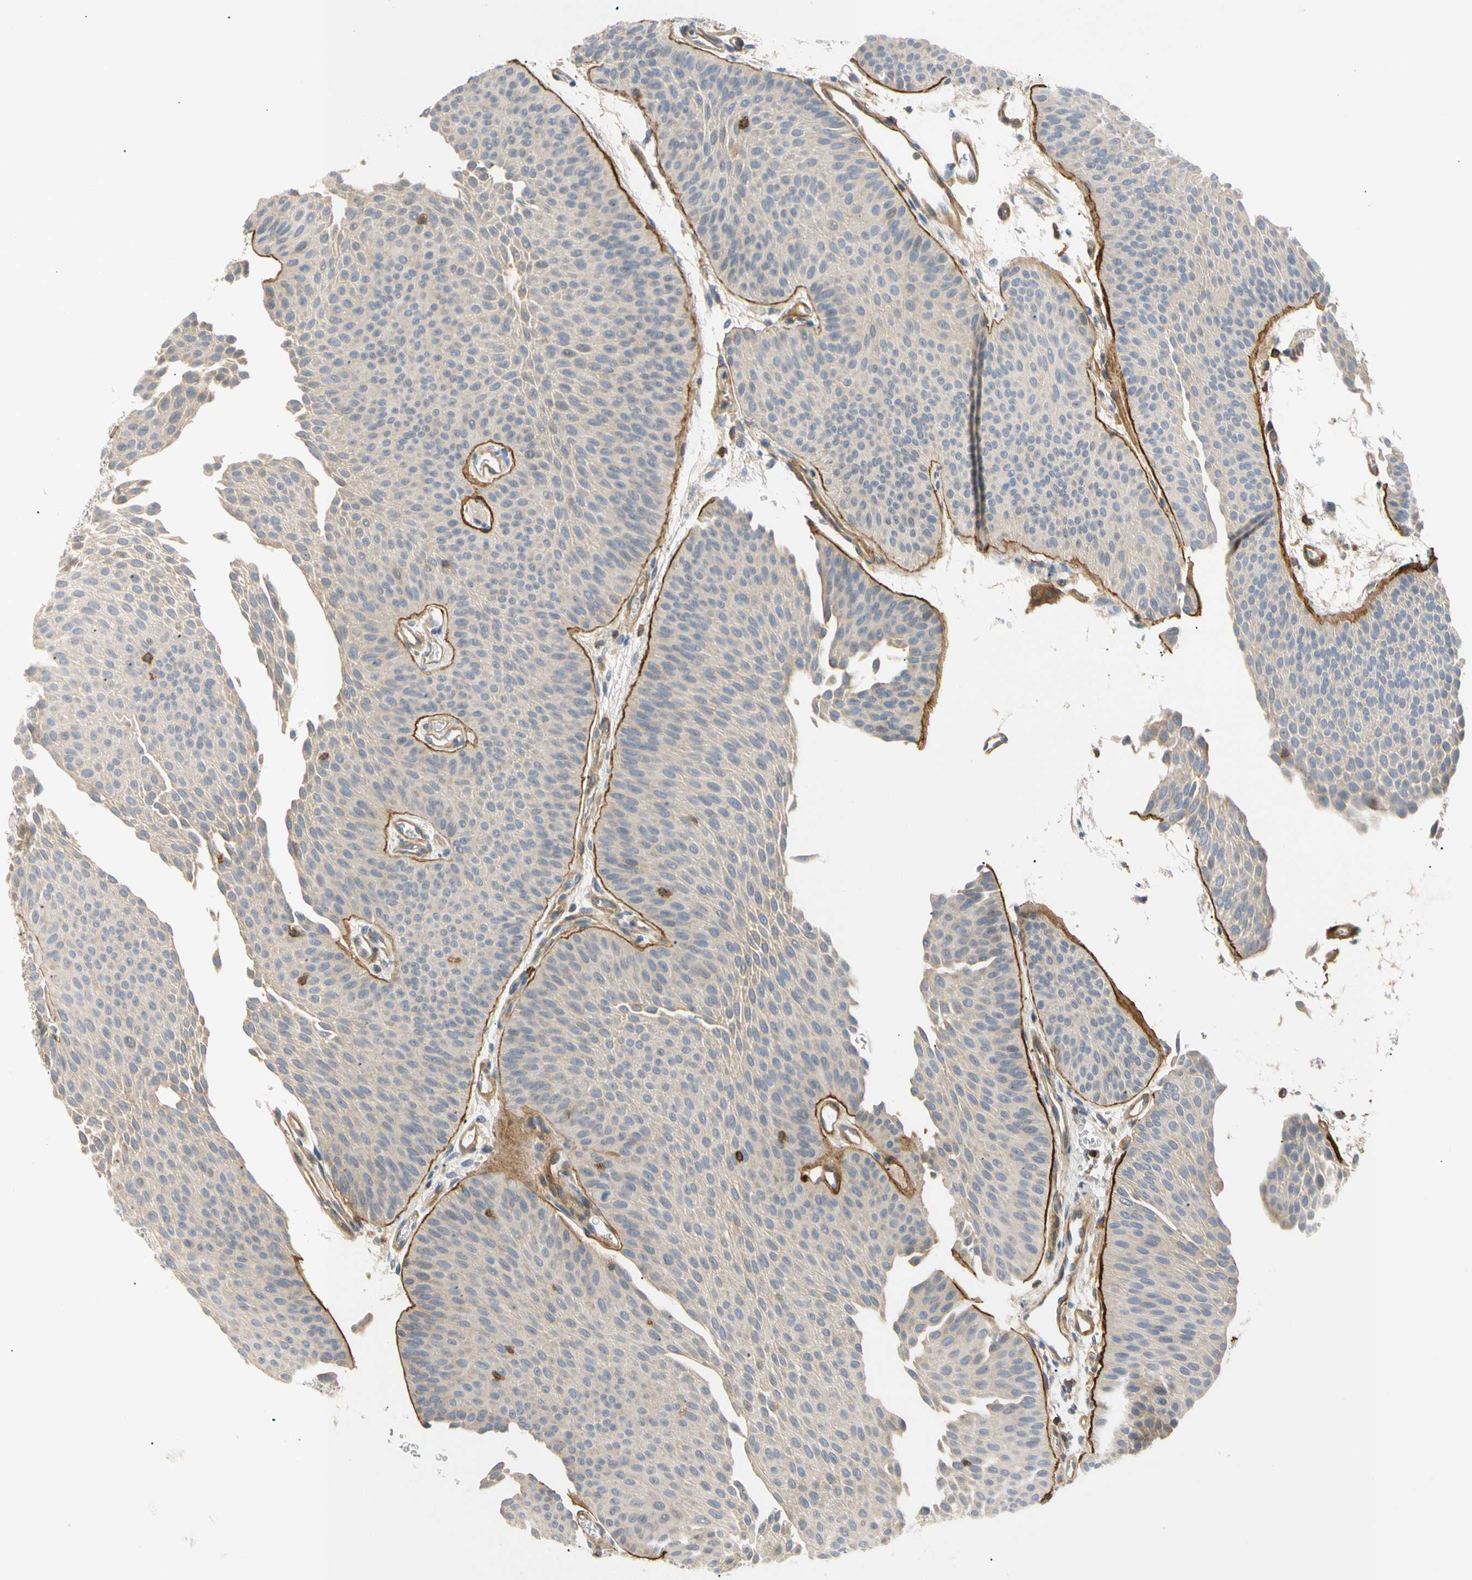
{"staining": {"intensity": "weak", "quantity": ">75%", "location": "cytoplasmic/membranous"}, "tissue": "urothelial cancer", "cell_type": "Tumor cells", "image_type": "cancer", "snomed": [{"axis": "morphology", "description": "Urothelial carcinoma, Low grade"}, {"axis": "topography", "description": "Urinary bladder"}], "caption": "Immunohistochemical staining of human urothelial carcinoma (low-grade) exhibits weak cytoplasmic/membranous protein staining in about >75% of tumor cells.", "gene": "TNFRSF18", "patient": {"sex": "female", "age": 60}}